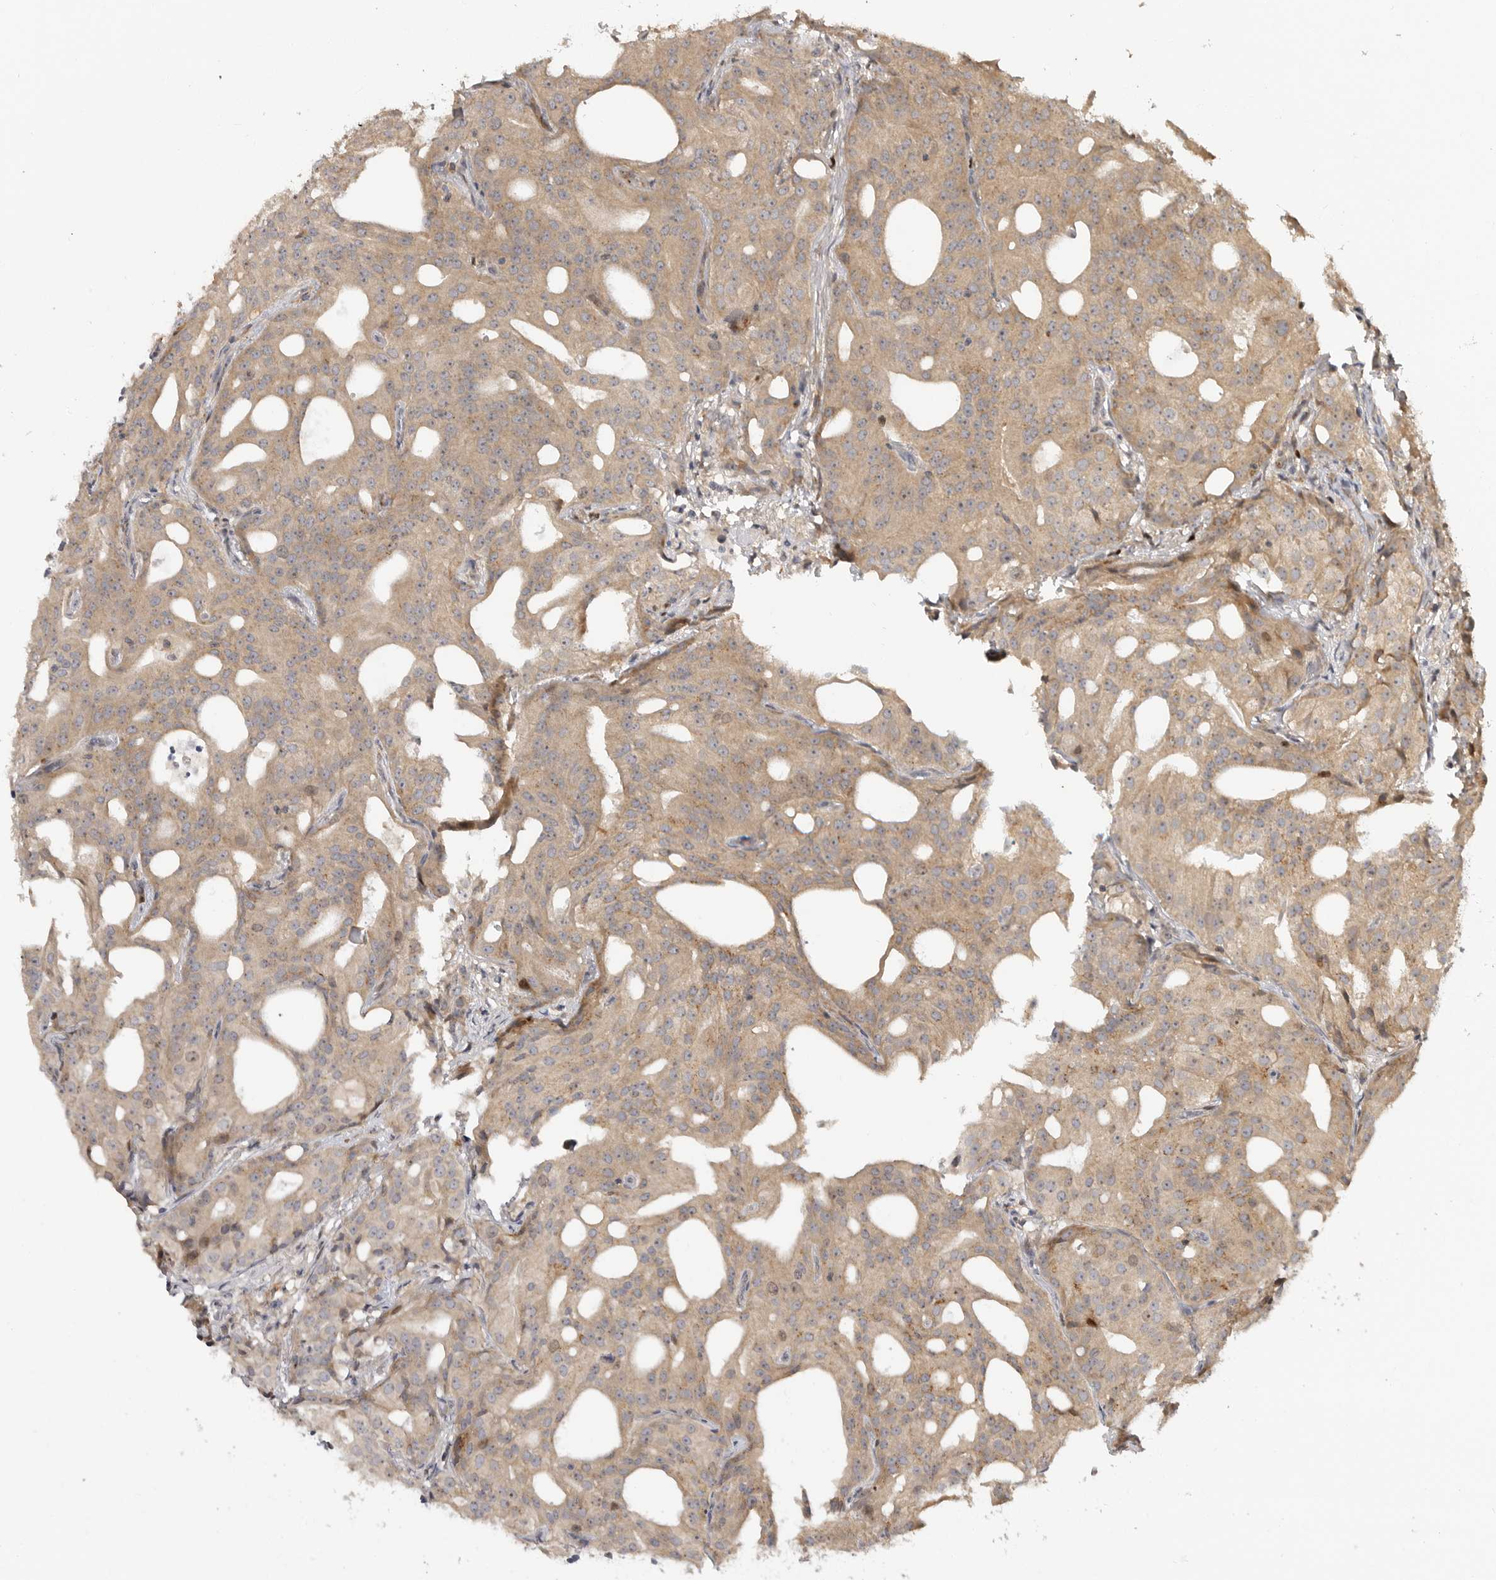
{"staining": {"intensity": "moderate", "quantity": ">75%", "location": "cytoplasmic/membranous"}, "tissue": "prostate cancer", "cell_type": "Tumor cells", "image_type": "cancer", "snomed": [{"axis": "morphology", "description": "Adenocarcinoma, Medium grade"}, {"axis": "topography", "description": "Prostate"}], "caption": "Protein staining exhibits moderate cytoplasmic/membranous positivity in approximately >75% of tumor cells in adenocarcinoma (medium-grade) (prostate).", "gene": "CSNK1G3", "patient": {"sex": "male", "age": 88}}